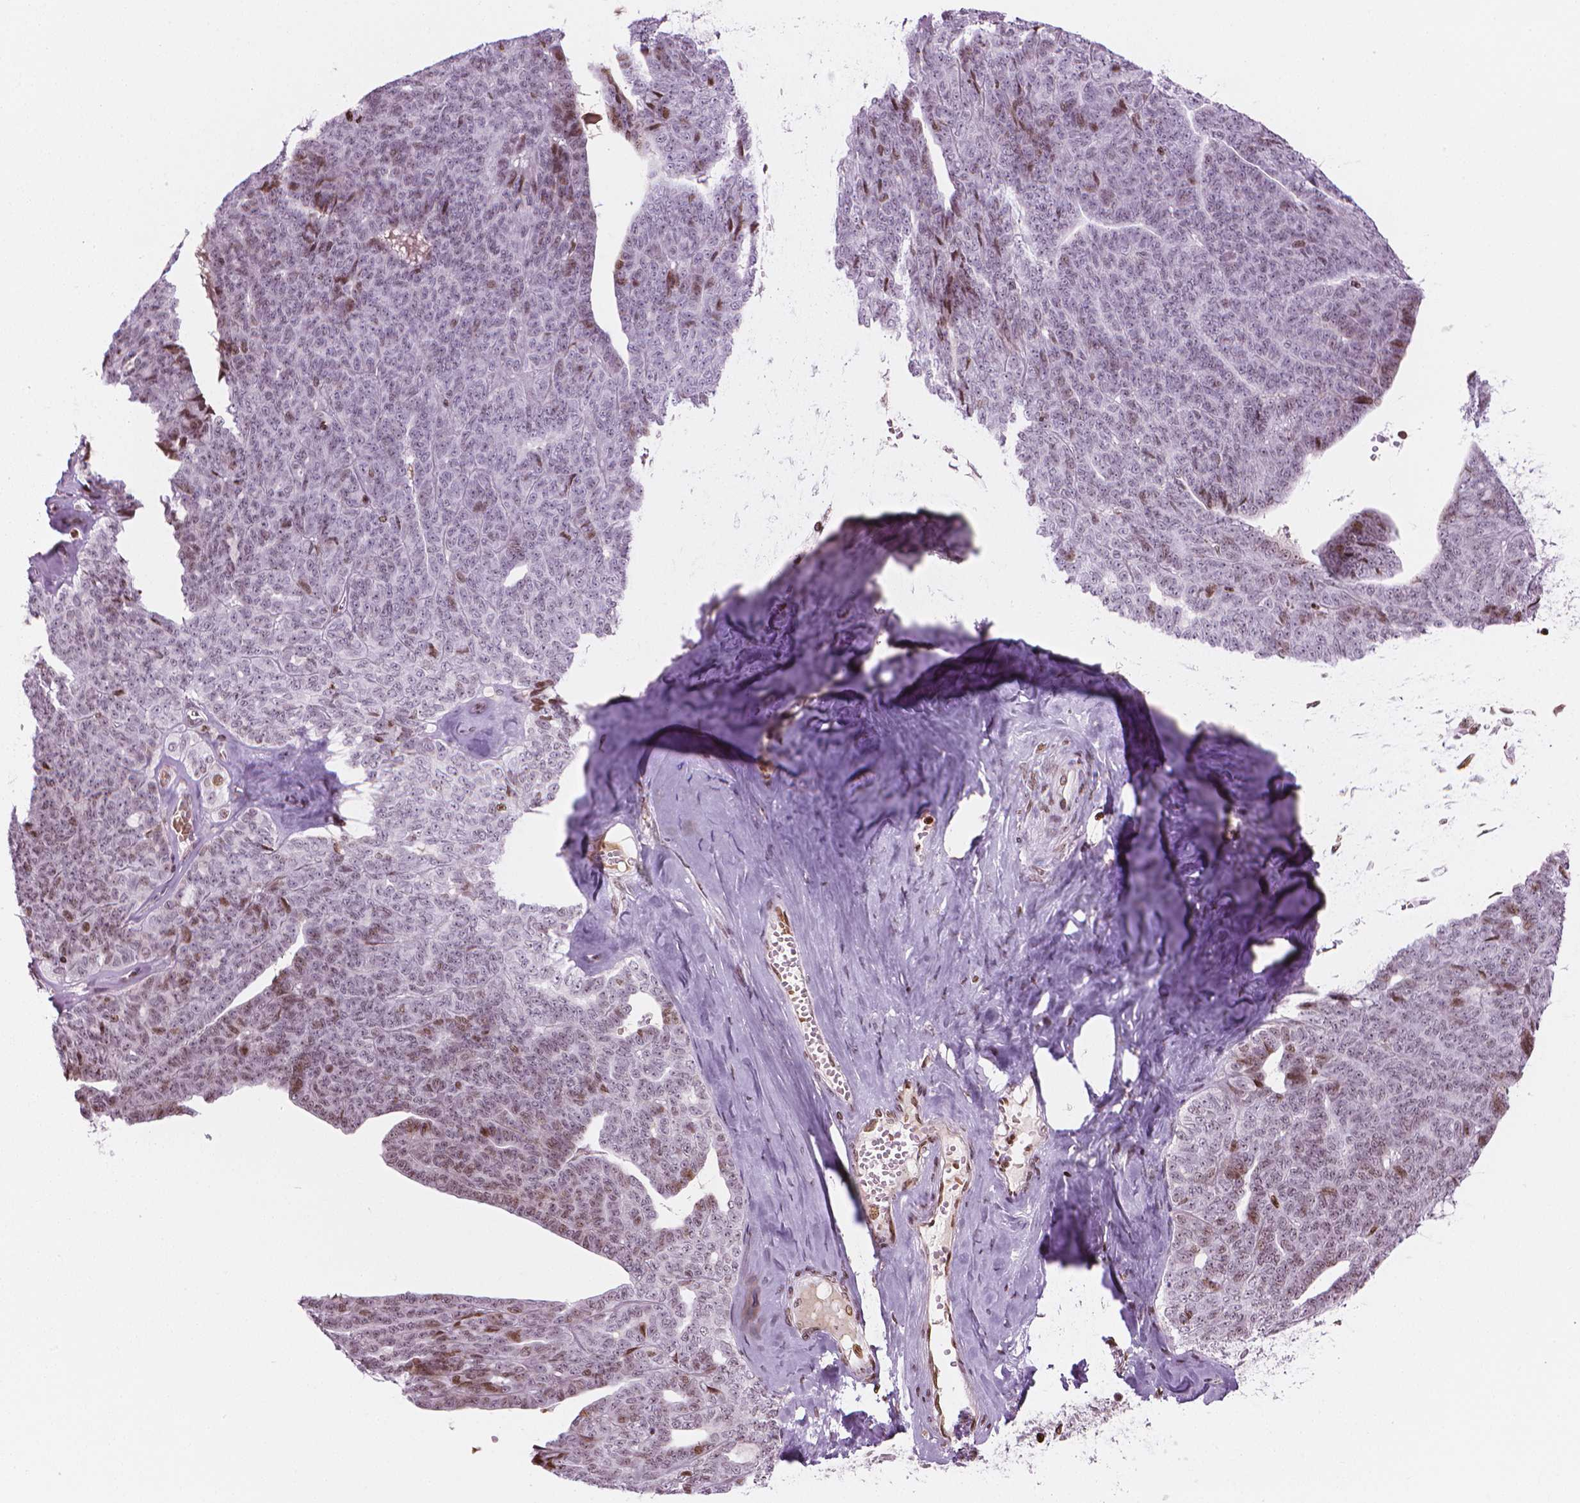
{"staining": {"intensity": "moderate", "quantity": "<25%", "location": "nuclear"}, "tissue": "ovarian cancer", "cell_type": "Tumor cells", "image_type": "cancer", "snomed": [{"axis": "morphology", "description": "Cystadenocarcinoma, serous, NOS"}, {"axis": "topography", "description": "Ovary"}], "caption": "Immunohistochemical staining of ovarian cancer (serous cystadenocarcinoma) displays moderate nuclear protein positivity in approximately <25% of tumor cells. Immunohistochemistry stains the protein in brown and the nuclei are stained blue.", "gene": "PIP4K2A", "patient": {"sex": "female", "age": 71}}